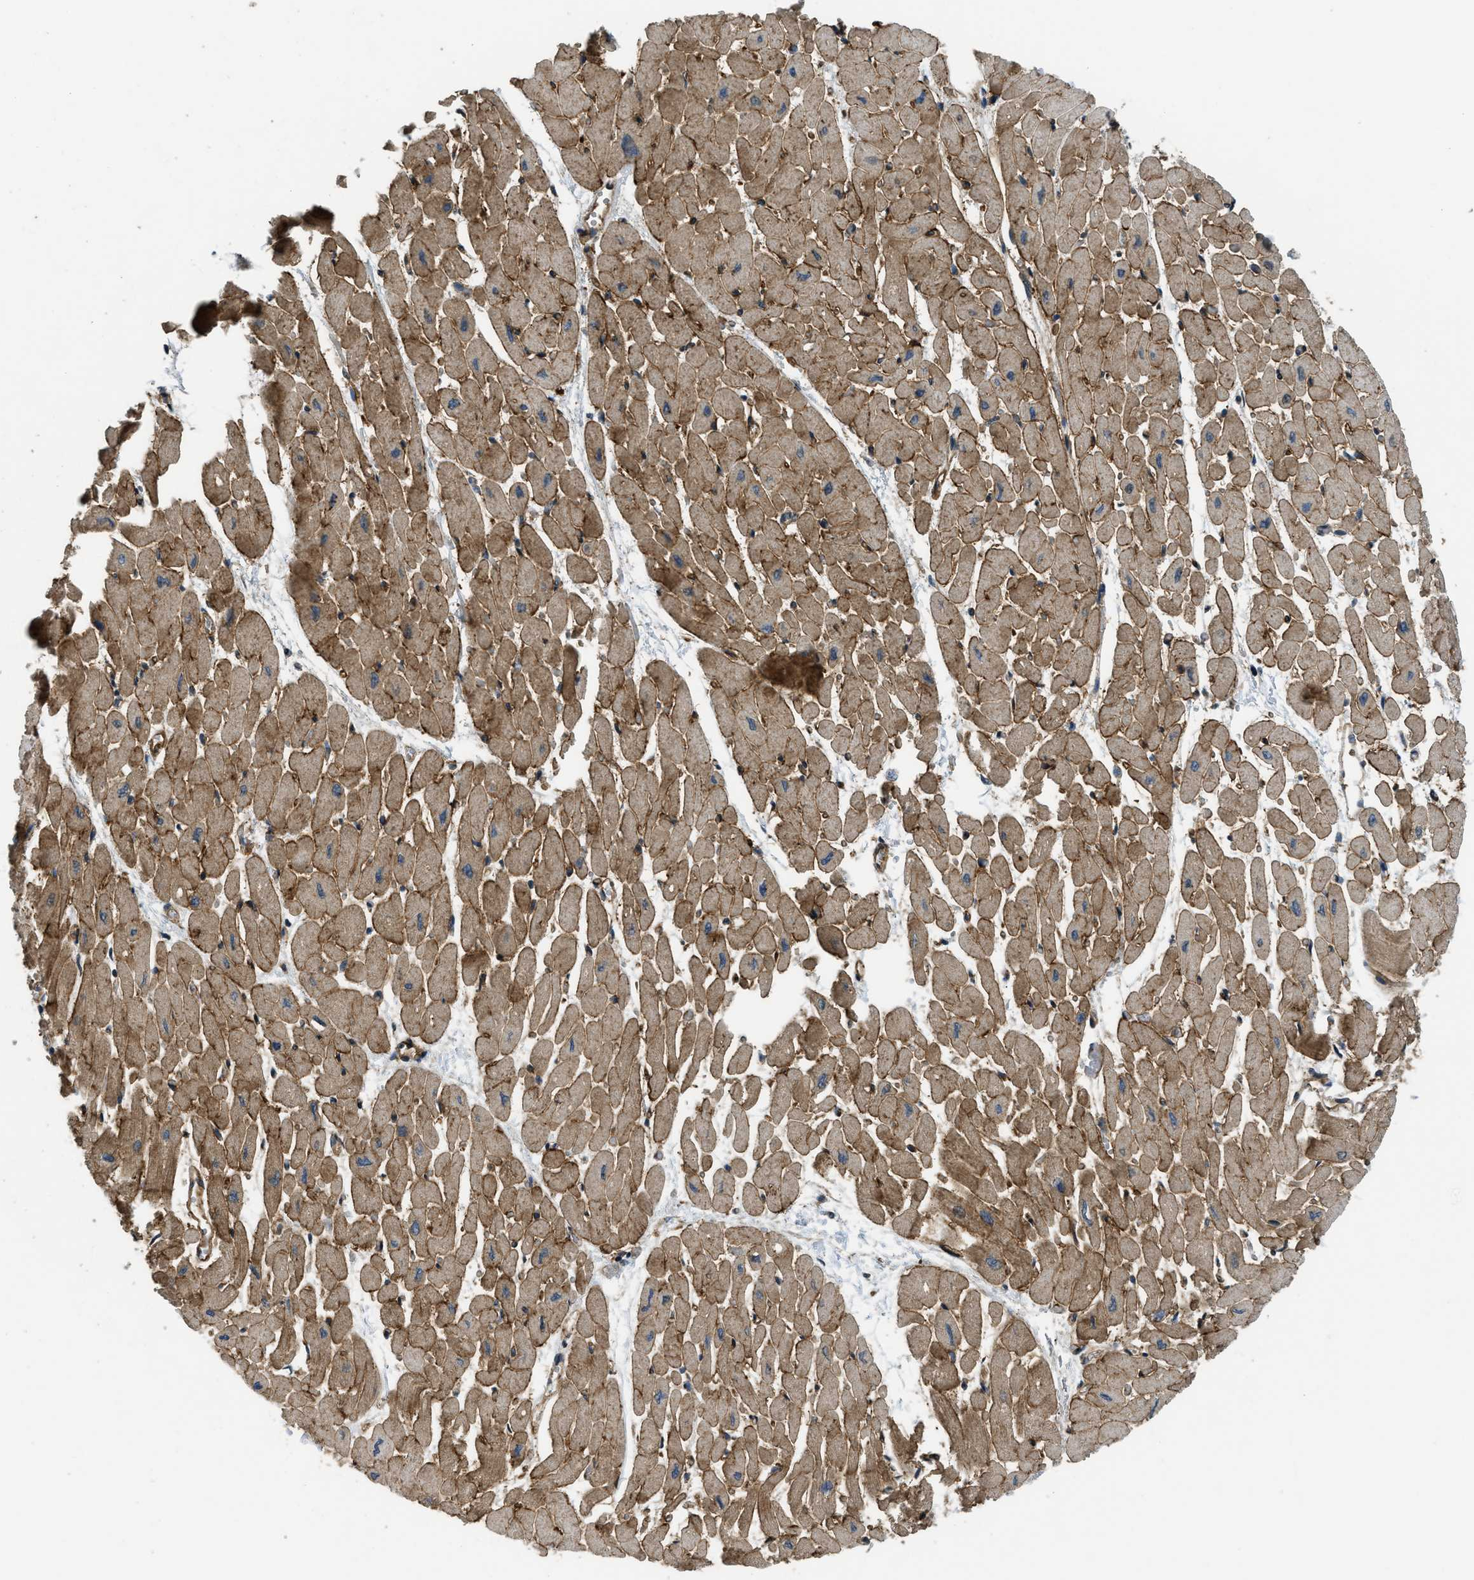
{"staining": {"intensity": "moderate", "quantity": ">75%", "location": "cytoplasmic/membranous"}, "tissue": "heart muscle", "cell_type": "Cardiomyocytes", "image_type": "normal", "snomed": [{"axis": "morphology", "description": "Normal tissue, NOS"}, {"axis": "topography", "description": "Heart"}], "caption": "Immunohistochemistry of normal heart muscle shows medium levels of moderate cytoplasmic/membranous staining in about >75% of cardiomyocytes. Nuclei are stained in blue.", "gene": "GGH", "patient": {"sex": "male", "age": 45}}